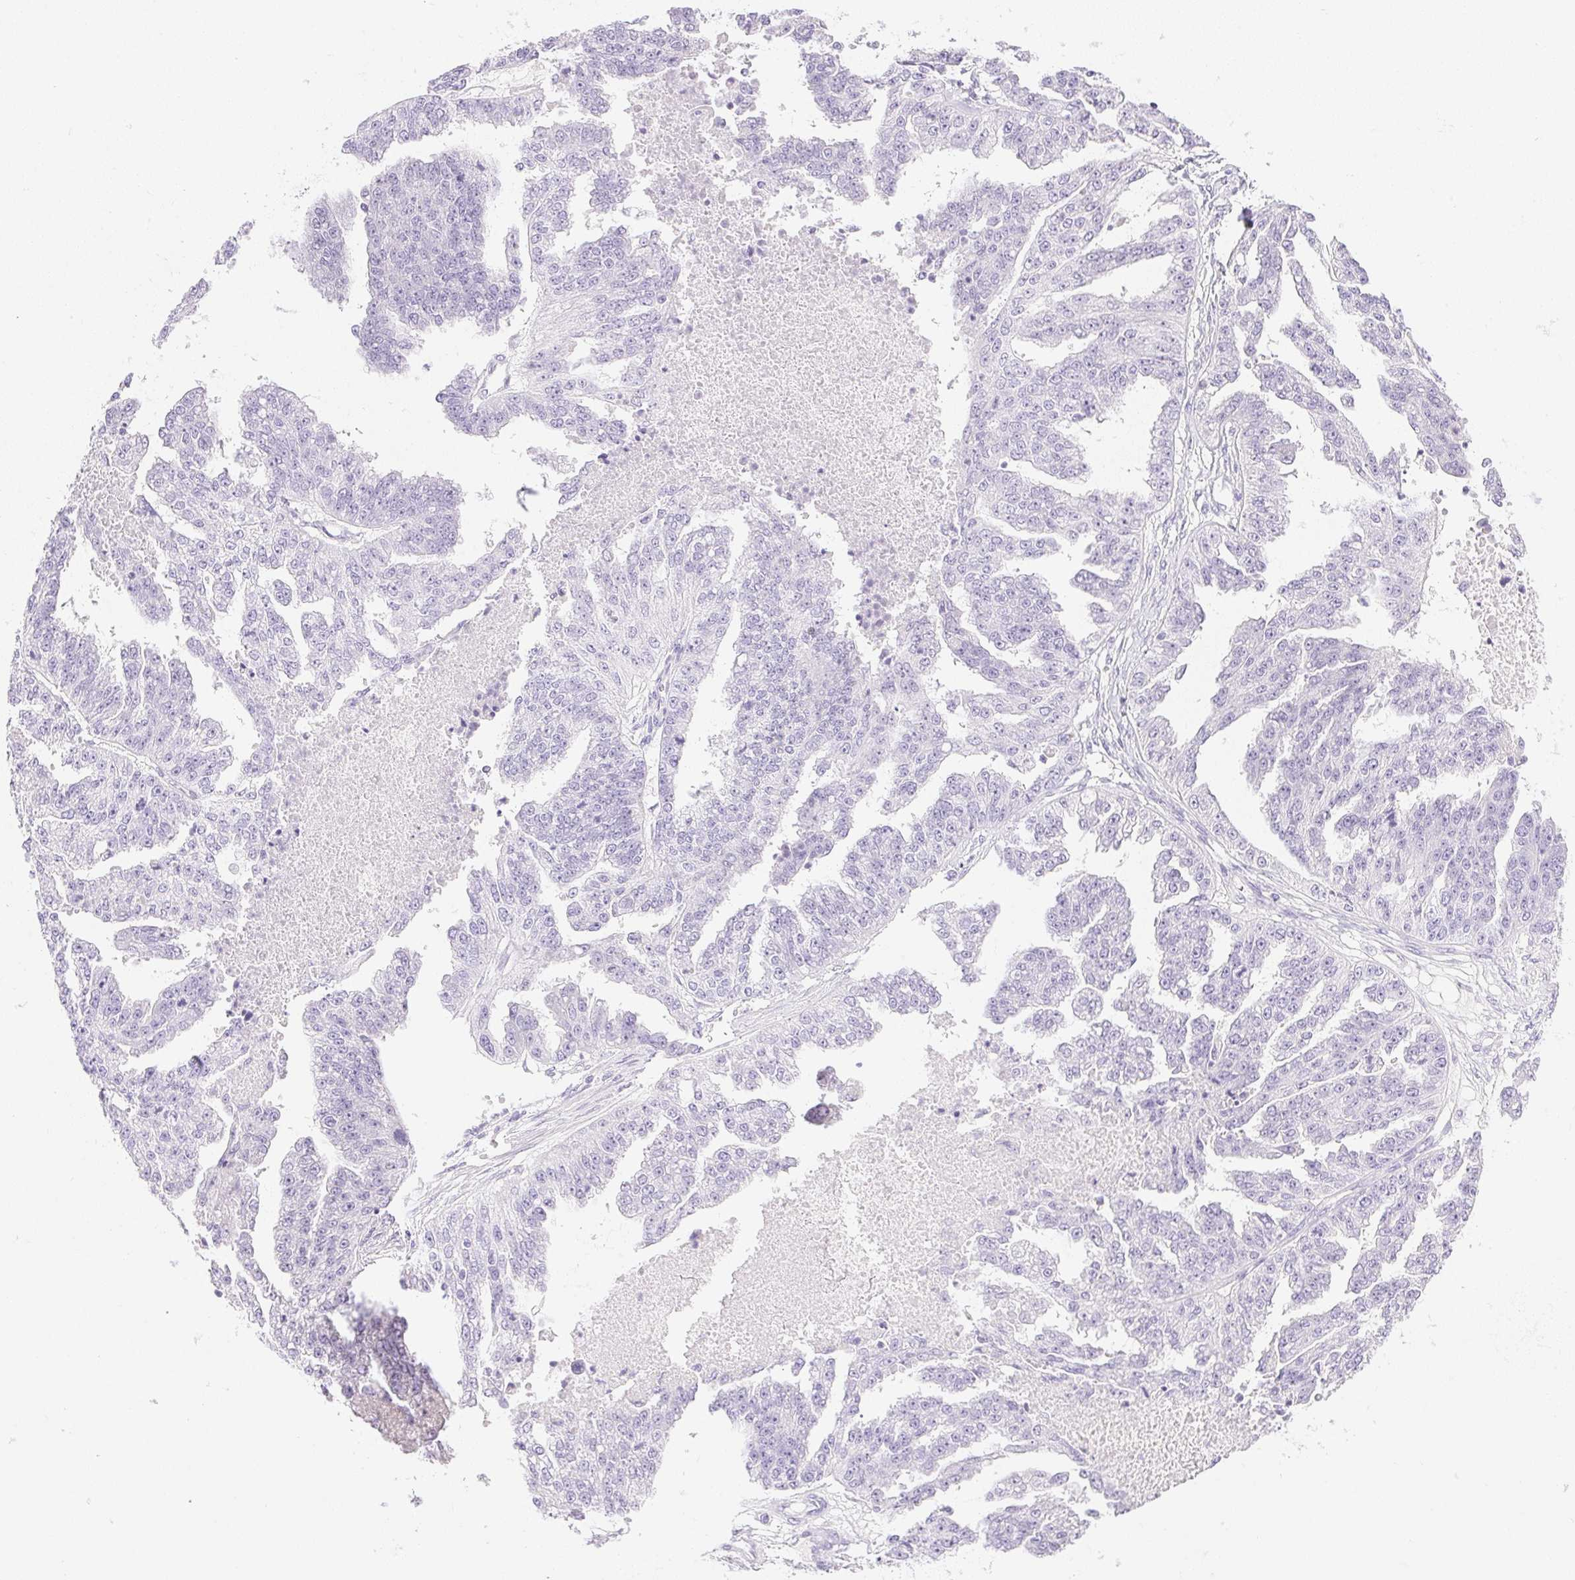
{"staining": {"intensity": "negative", "quantity": "none", "location": "none"}, "tissue": "ovarian cancer", "cell_type": "Tumor cells", "image_type": "cancer", "snomed": [{"axis": "morphology", "description": "Cystadenocarcinoma, serous, NOS"}, {"axis": "topography", "description": "Ovary"}], "caption": "IHC image of ovarian cancer (serous cystadenocarcinoma) stained for a protein (brown), which shows no positivity in tumor cells.", "gene": "CTRL", "patient": {"sex": "female", "age": 58}}